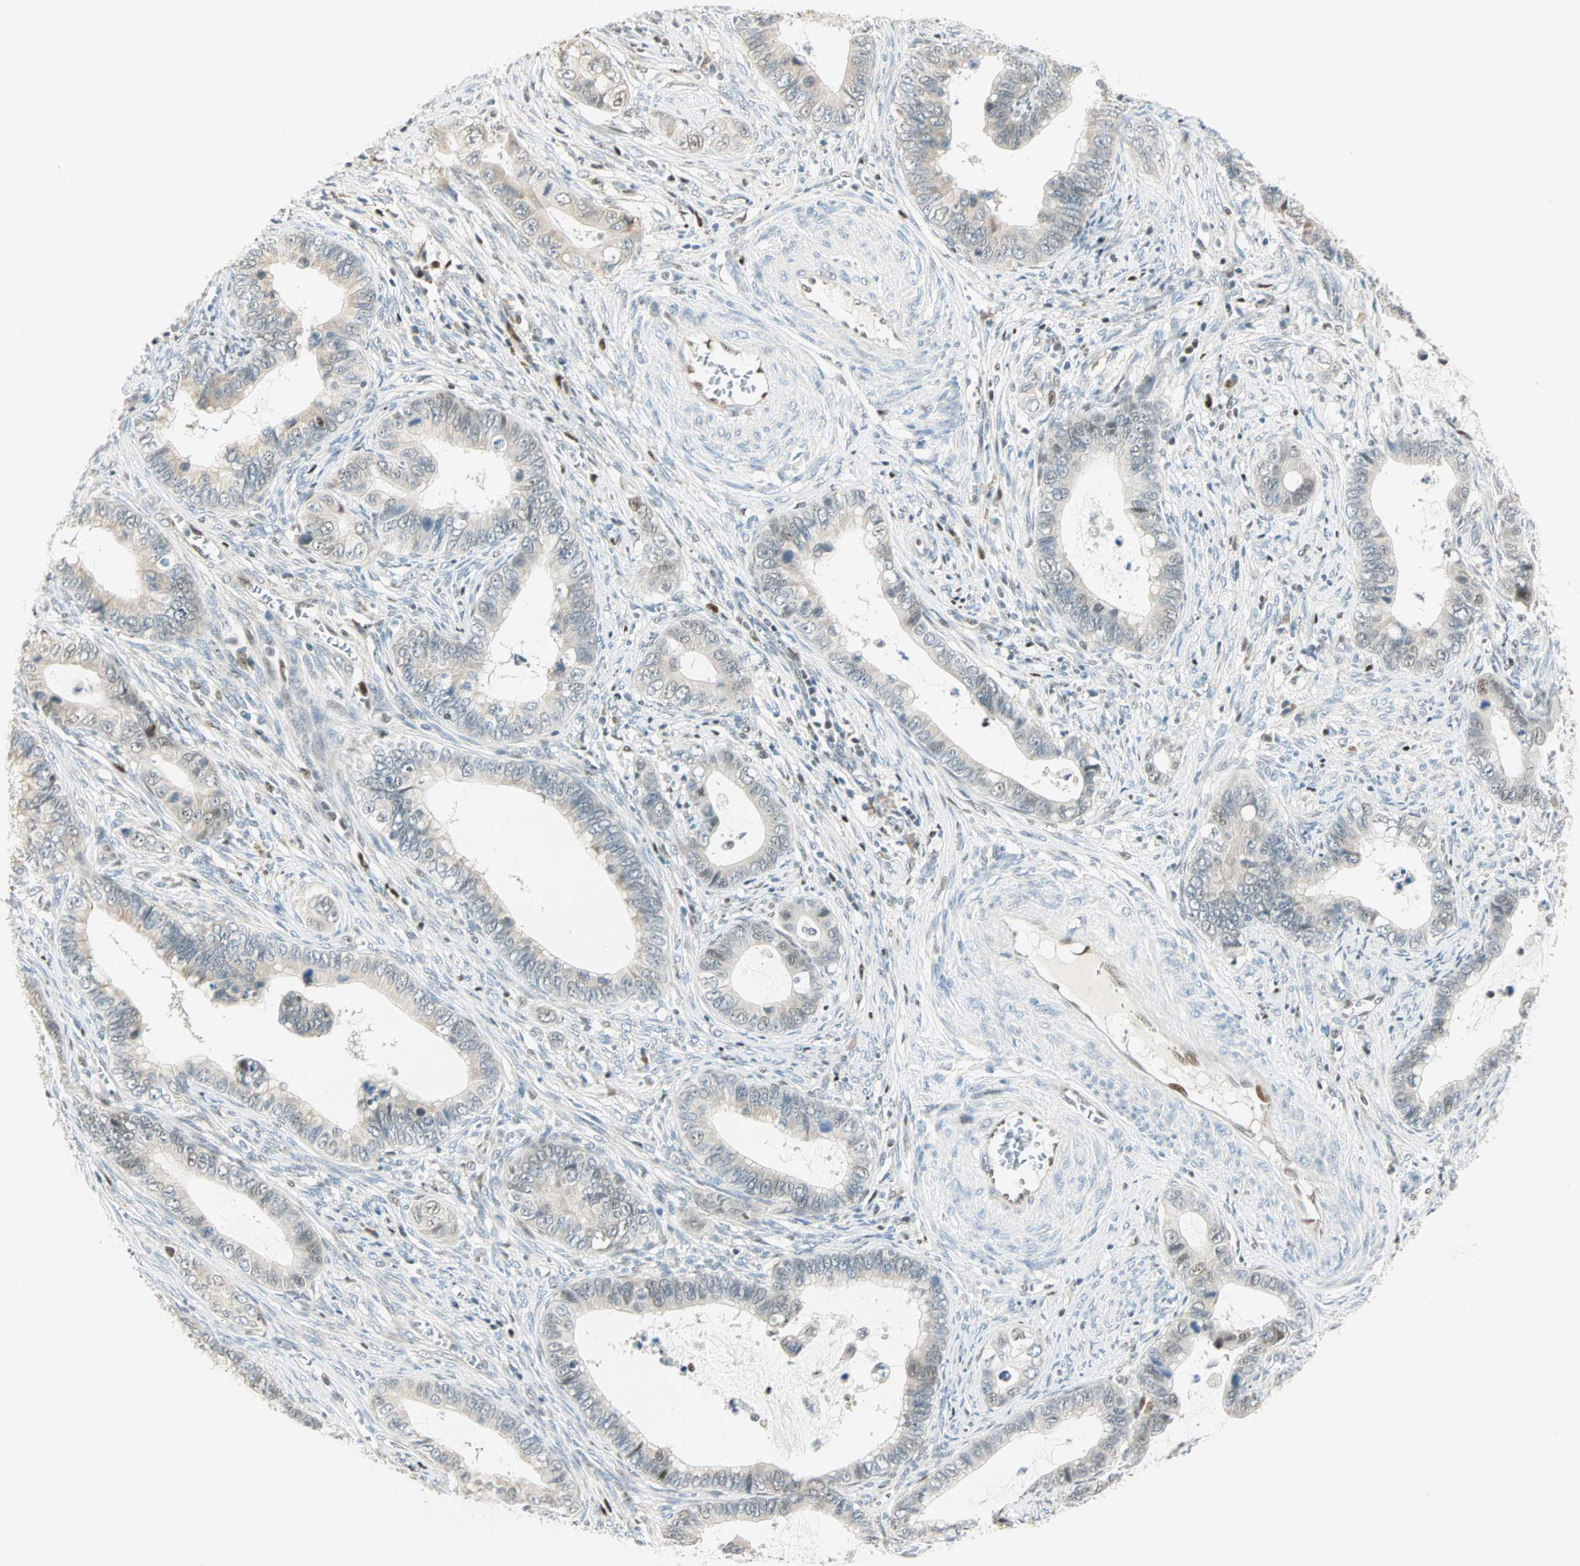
{"staining": {"intensity": "weak", "quantity": "<25%", "location": "cytoplasmic/membranous"}, "tissue": "cervical cancer", "cell_type": "Tumor cells", "image_type": "cancer", "snomed": [{"axis": "morphology", "description": "Adenocarcinoma, NOS"}, {"axis": "topography", "description": "Cervix"}], "caption": "This is an immunohistochemistry (IHC) micrograph of adenocarcinoma (cervical). There is no positivity in tumor cells.", "gene": "MSX2", "patient": {"sex": "female", "age": 44}}